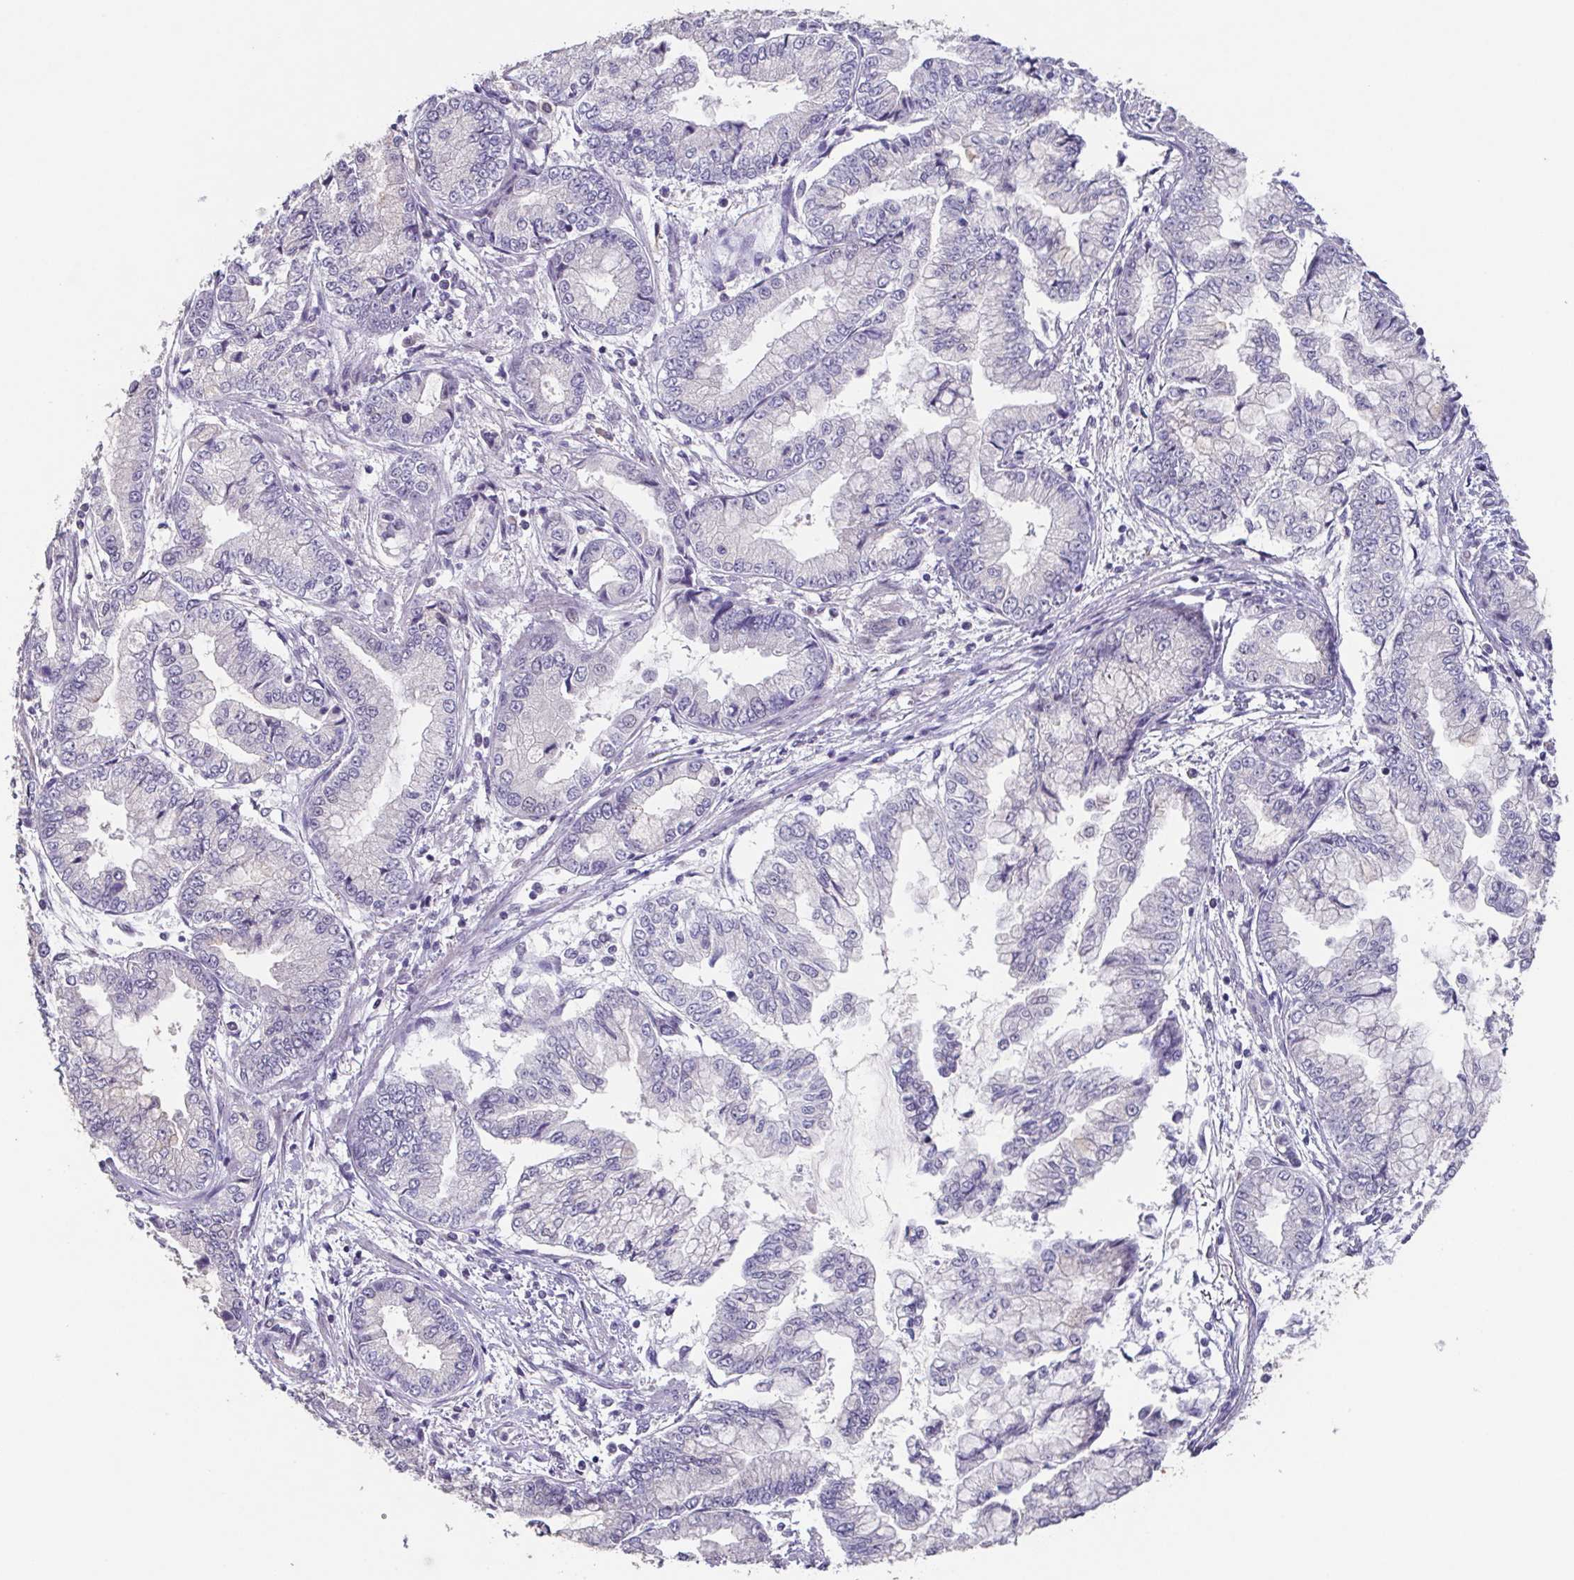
{"staining": {"intensity": "negative", "quantity": "none", "location": "none"}, "tissue": "stomach cancer", "cell_type": "Tumor cells", "image_type": "cancer", "snomed": [{"axis": "morphology", "description": "Adenocarcinoma, NOS"}, {"axis": "topography", "description": "Stomach, upper"}], "caption": "Immunohistochemistry image of neoplastic tissue: adenocarcinoma (stomach) stained with DAB displays no significant protein staining in tumor cells. (Stains: DAB immunohistochemistry with hematoxylin counter stain, Microscopy: brightfield microscopy at high magnification).", "gene": "GHRL", "patient": {"sex": "female", "age": 74}}